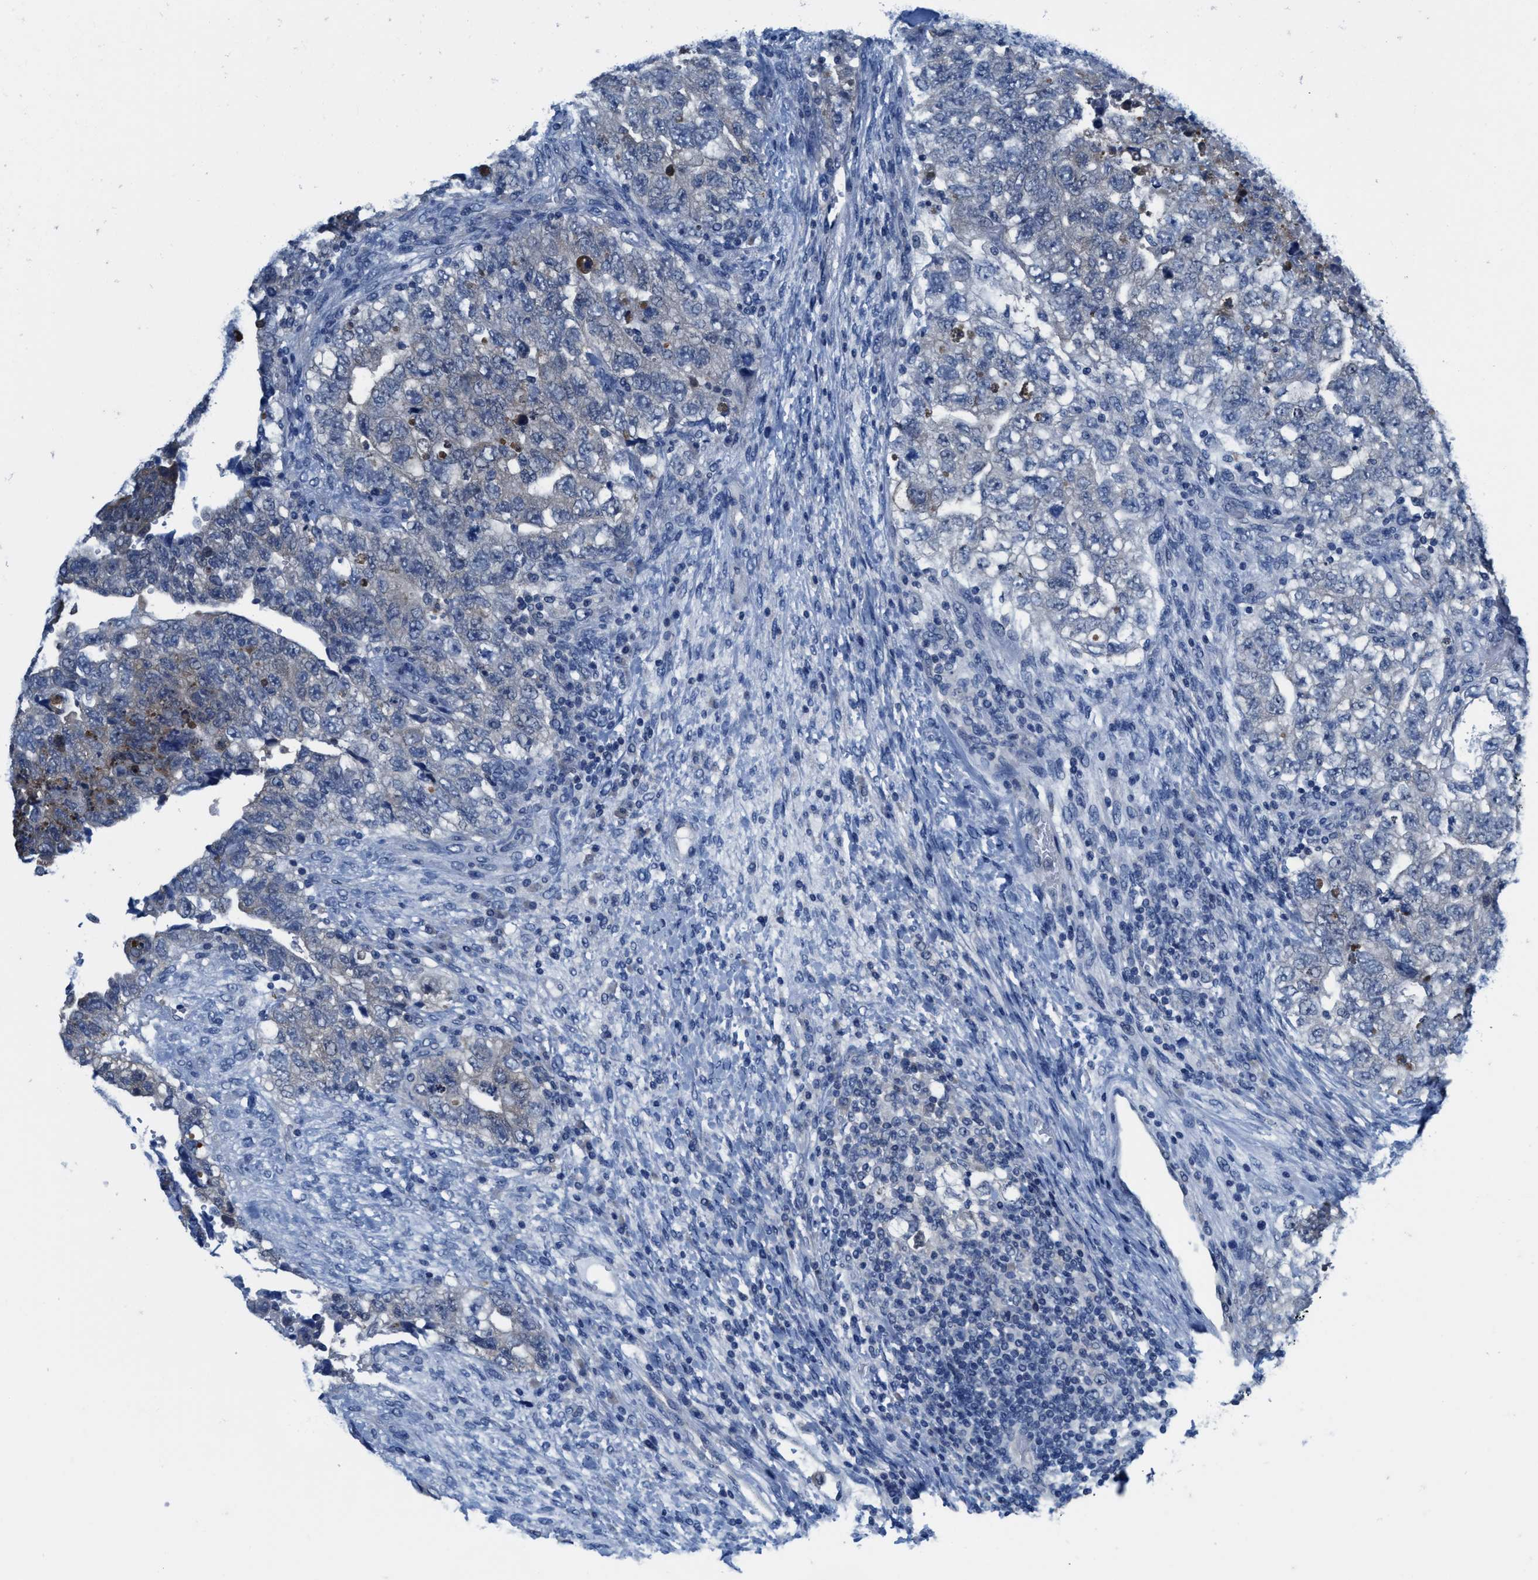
{"staining": {"intensity": "weak", "quantity": "<25%", "location": "cytoplasmic/membranous"}, "tissue": "testis cancer", "cell_type": "Tumor cells", "image_type": "cancer", "snomed": [{"axis": "morphology", "description": "Carcinoma, Embryonal, NOS"}, {"axis": "topography", "description": "Testis"}], "caption": "Immunohistochemistry (IHC) photomicrograph of neoplastic tissue: testis cancer (embryonal carcinoma) stained with DAB (3,3'-diaminobenzidine) reveals no significant protein expression in tumor cells.", "gene": "NUDT5", "patient": {"sex": "male", "age": 36}}